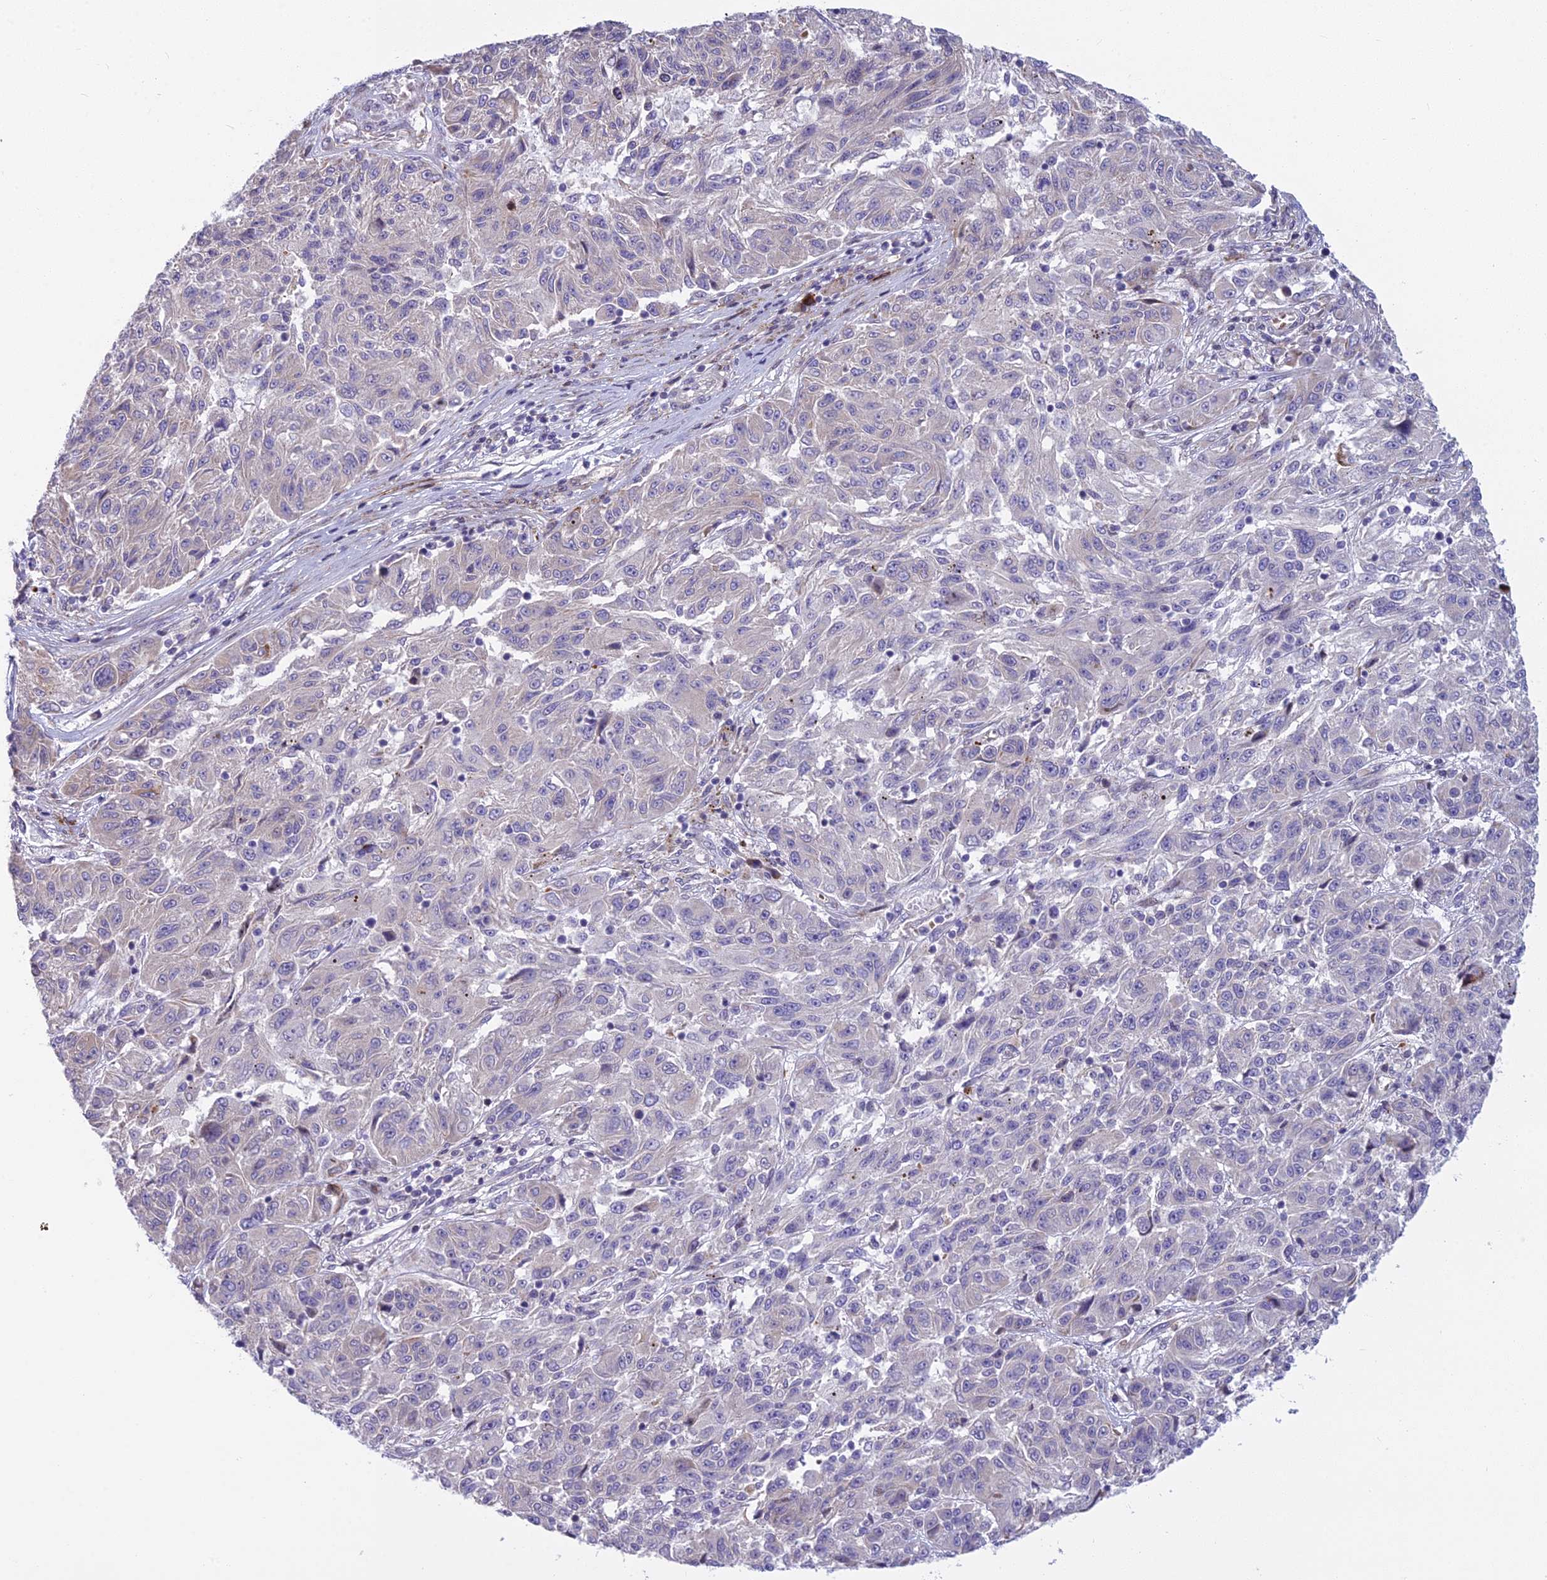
{"staining": {"intensity": "negative", "quantity": "none", "location": "none"}, "tissue": "melanoma", "cell_type": "Tumor cells", "image_type": "cancer", "snomed": [{"axis": "morphology", "description": "Malignant melanoma, NOS"}, {"axis": "topography", "description": "Skin"}], "caption": "Image shows no protein positivity in tumor cells of melanoma tissue. Brightfield microscopy of immunohistochemistry stained with DAB (3,3'-diaminobenzidine) (brown) and hematoxylin (blue), captured at high magnification.", "gene": "PCDHB14", "patient": {"sex": "male", "age": 53}}